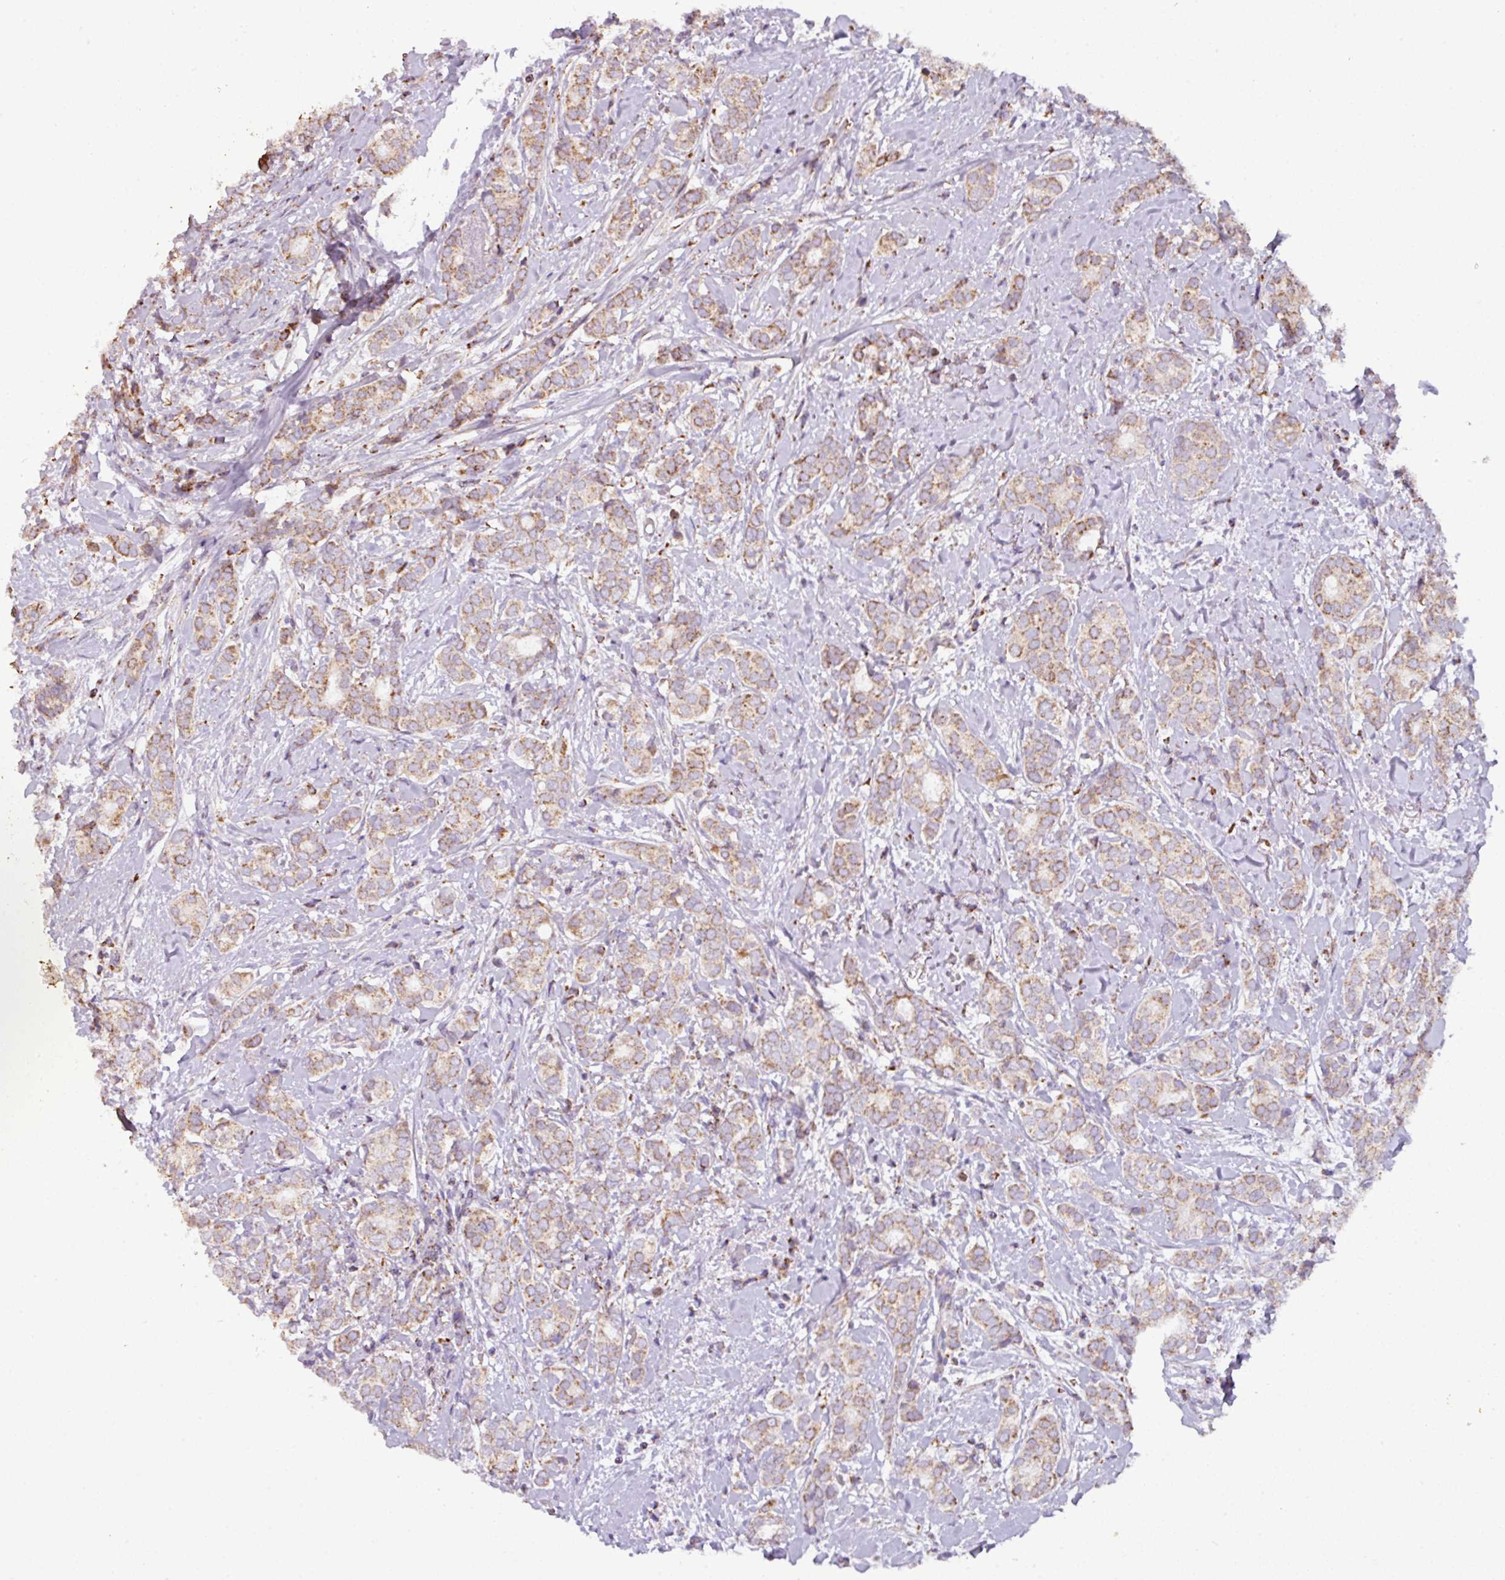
{"staining": {"intensity": "moderate", "quantity": "25%-75%", "location": "cytoplasmic/membranous"}, "tissue": "breast cancer", "cell_type": "Tumor cells", "image_type": "cancer", "snomed": [{"axis": "morphology", "description": "Duct carcinoma"}, {"axis": "topography", "description": "Breast"}], "caption": "Brown immunohistochemical staining in human breast infiltrating ductal carcinoma displays moderate cytoplasmic/membranous positivity in about 25%-75% of tumor cells.", "gene": "SQOR", "patient": {"sex": "female", "age": 73}}